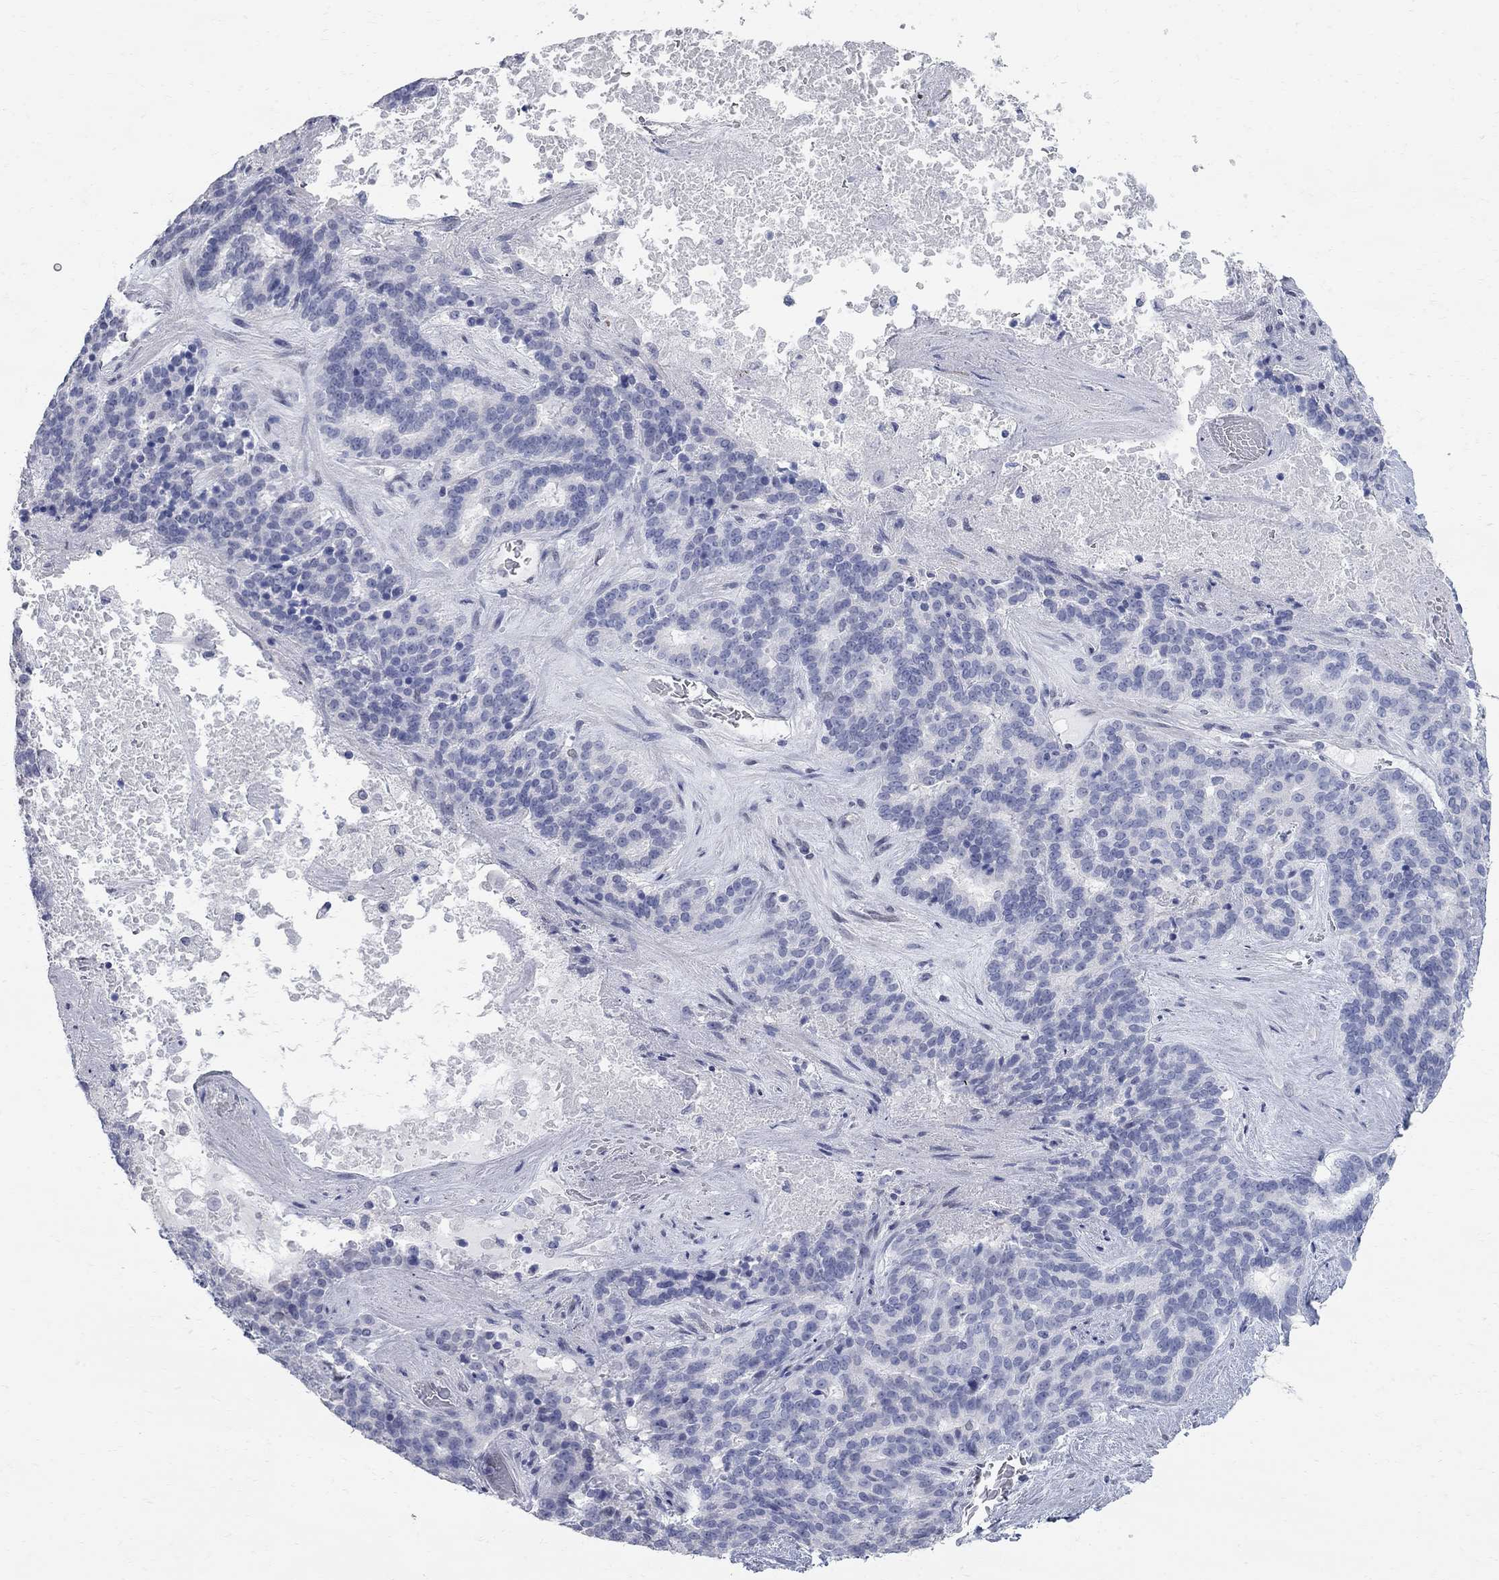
{"staining": {"intensity": "negative", "quantity": "none", "location": "none"}, "tissue": "liver cancer", "cell_type": "Tumor cells", "image_type": "cancer", "snomed": [{"axis": "morphology", "description": "Cholangiocarcinoma"}, {"axis": "topography", "description": "Liver"}], "caption": "DAB immunohistochemical staining of liver cancer demonstrates no significant staining in tumor cells.", "gene": "BPIFB1", "patient": {"sex": "female", "age": 47}}